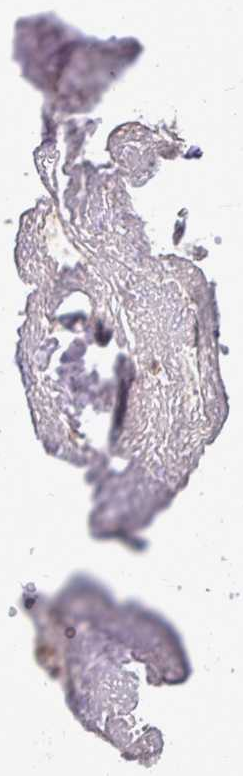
{"staining": {"intensity": "moderate", "quantity": "25%-75%", "location": "cytoplasmic/membranous"}, "tissue": "soft tissue", "cell_type": "Chondrocytes", "image_type": "normal", "snomed": [{"axis": "morphology", "description": "Normal tissue, NOS"}, {"axis": "topography", "description": "Cartilage tissue"}, {"axis": "topography", "description": "Nasopharynx"}, {"axis": "topography", "description": "Thyroid gland"}], "caption": "Immunohistochemistry micrograph of normal soft tissue: human soft tissue stained using immunohistochemistry demonstrates medium levels of moderate protein expression localized specifically in the cytoplasmic/membranous of chondrocytes, appearing as a cytoplasmic/membranous brown color.", "gene": "FMR1", "patient": {"sex": "male", "age": 63}}